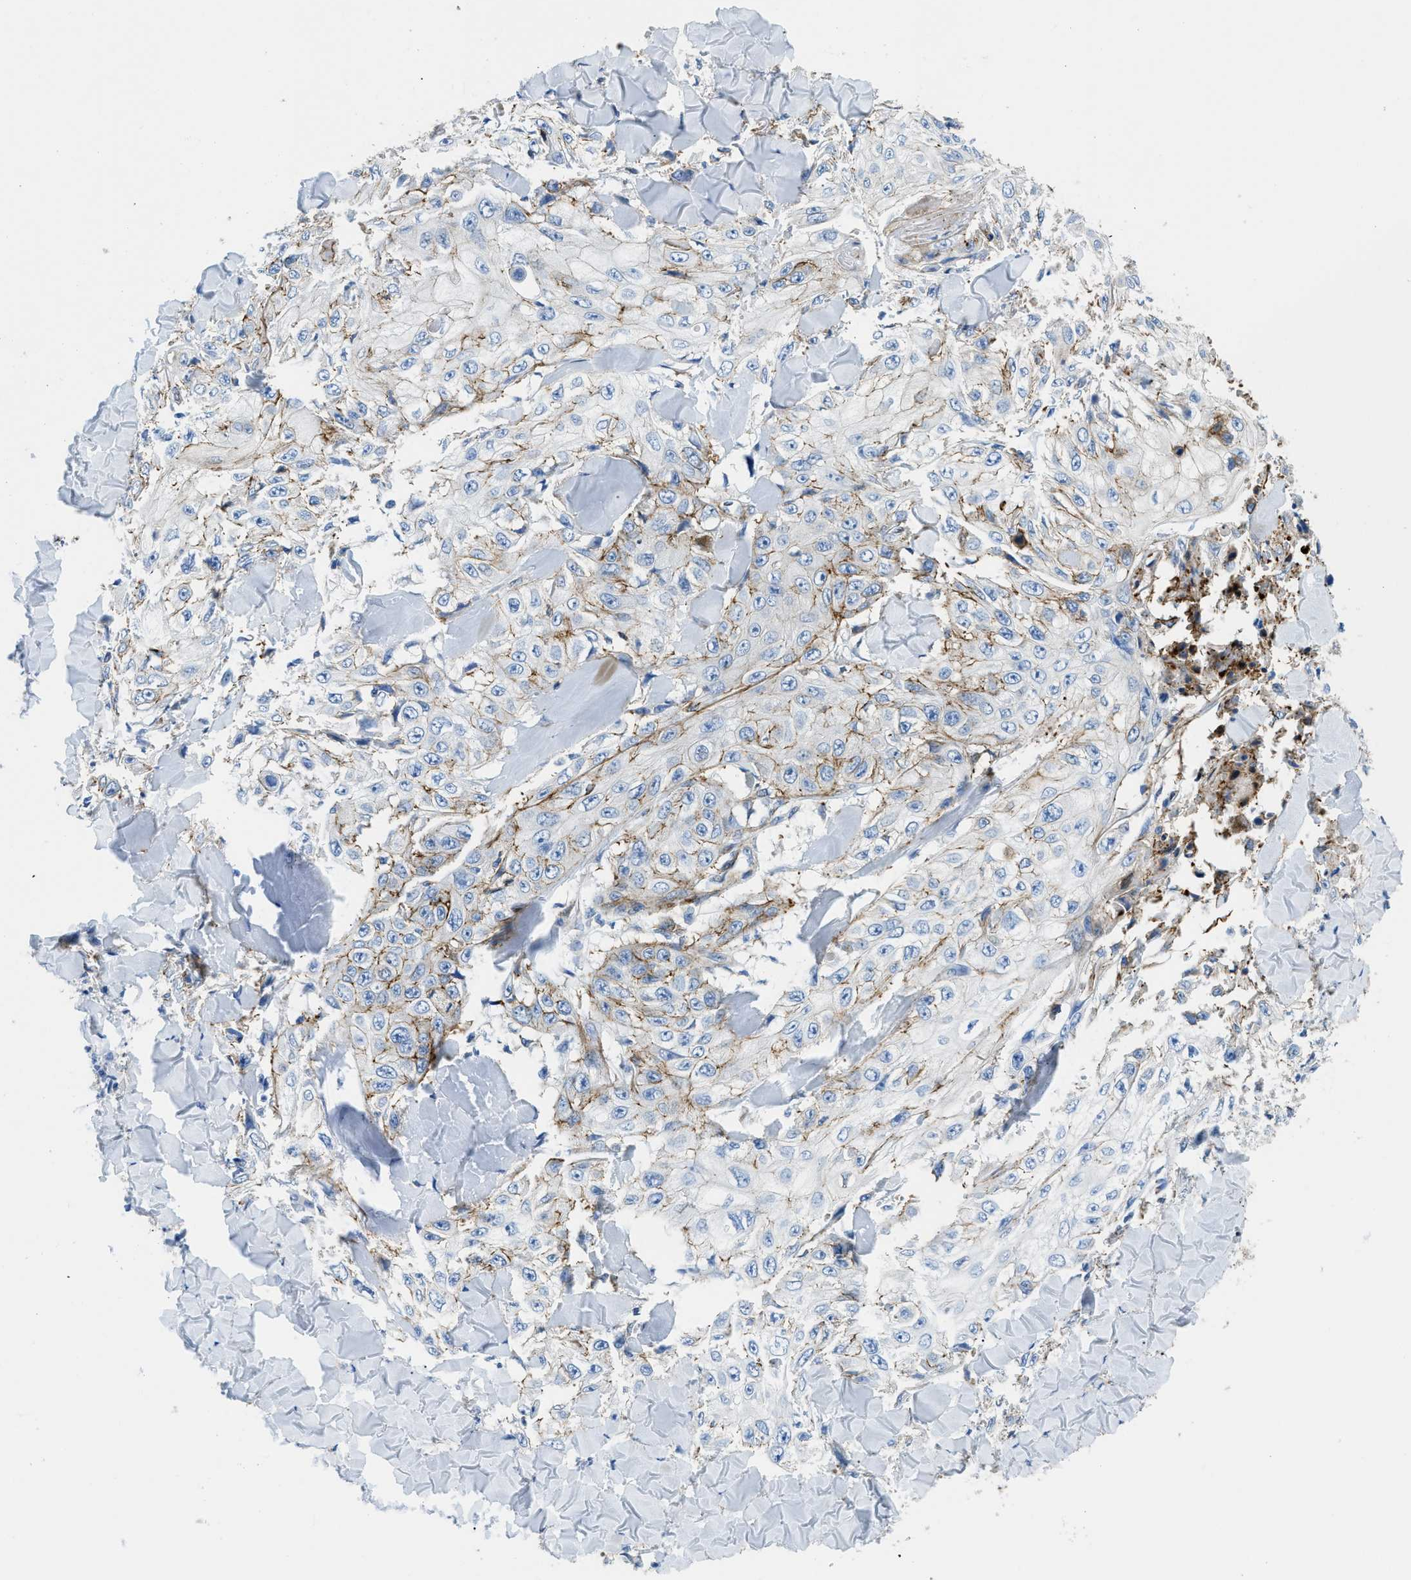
{"staining": {"intensity": "negative", "quantity": "none", "location": "none"}, "tissue": "skin cancer", "cell_type": "Tumor cells", "image_type": "cancer", "snomed": [{"axis": "morphology", "description": "Squamous cell carcinoma, NOS"}, {"axis": "topography", "description": "Skin"}], "caption": "DAB (3,3'-diaminobenzidine) immunohistochemical staining of human skin squamous cell carcinoma shows no significant positivity in tumor cells.", "gene": "CUTA", "patient": {"sex": "male", "age": 86}}